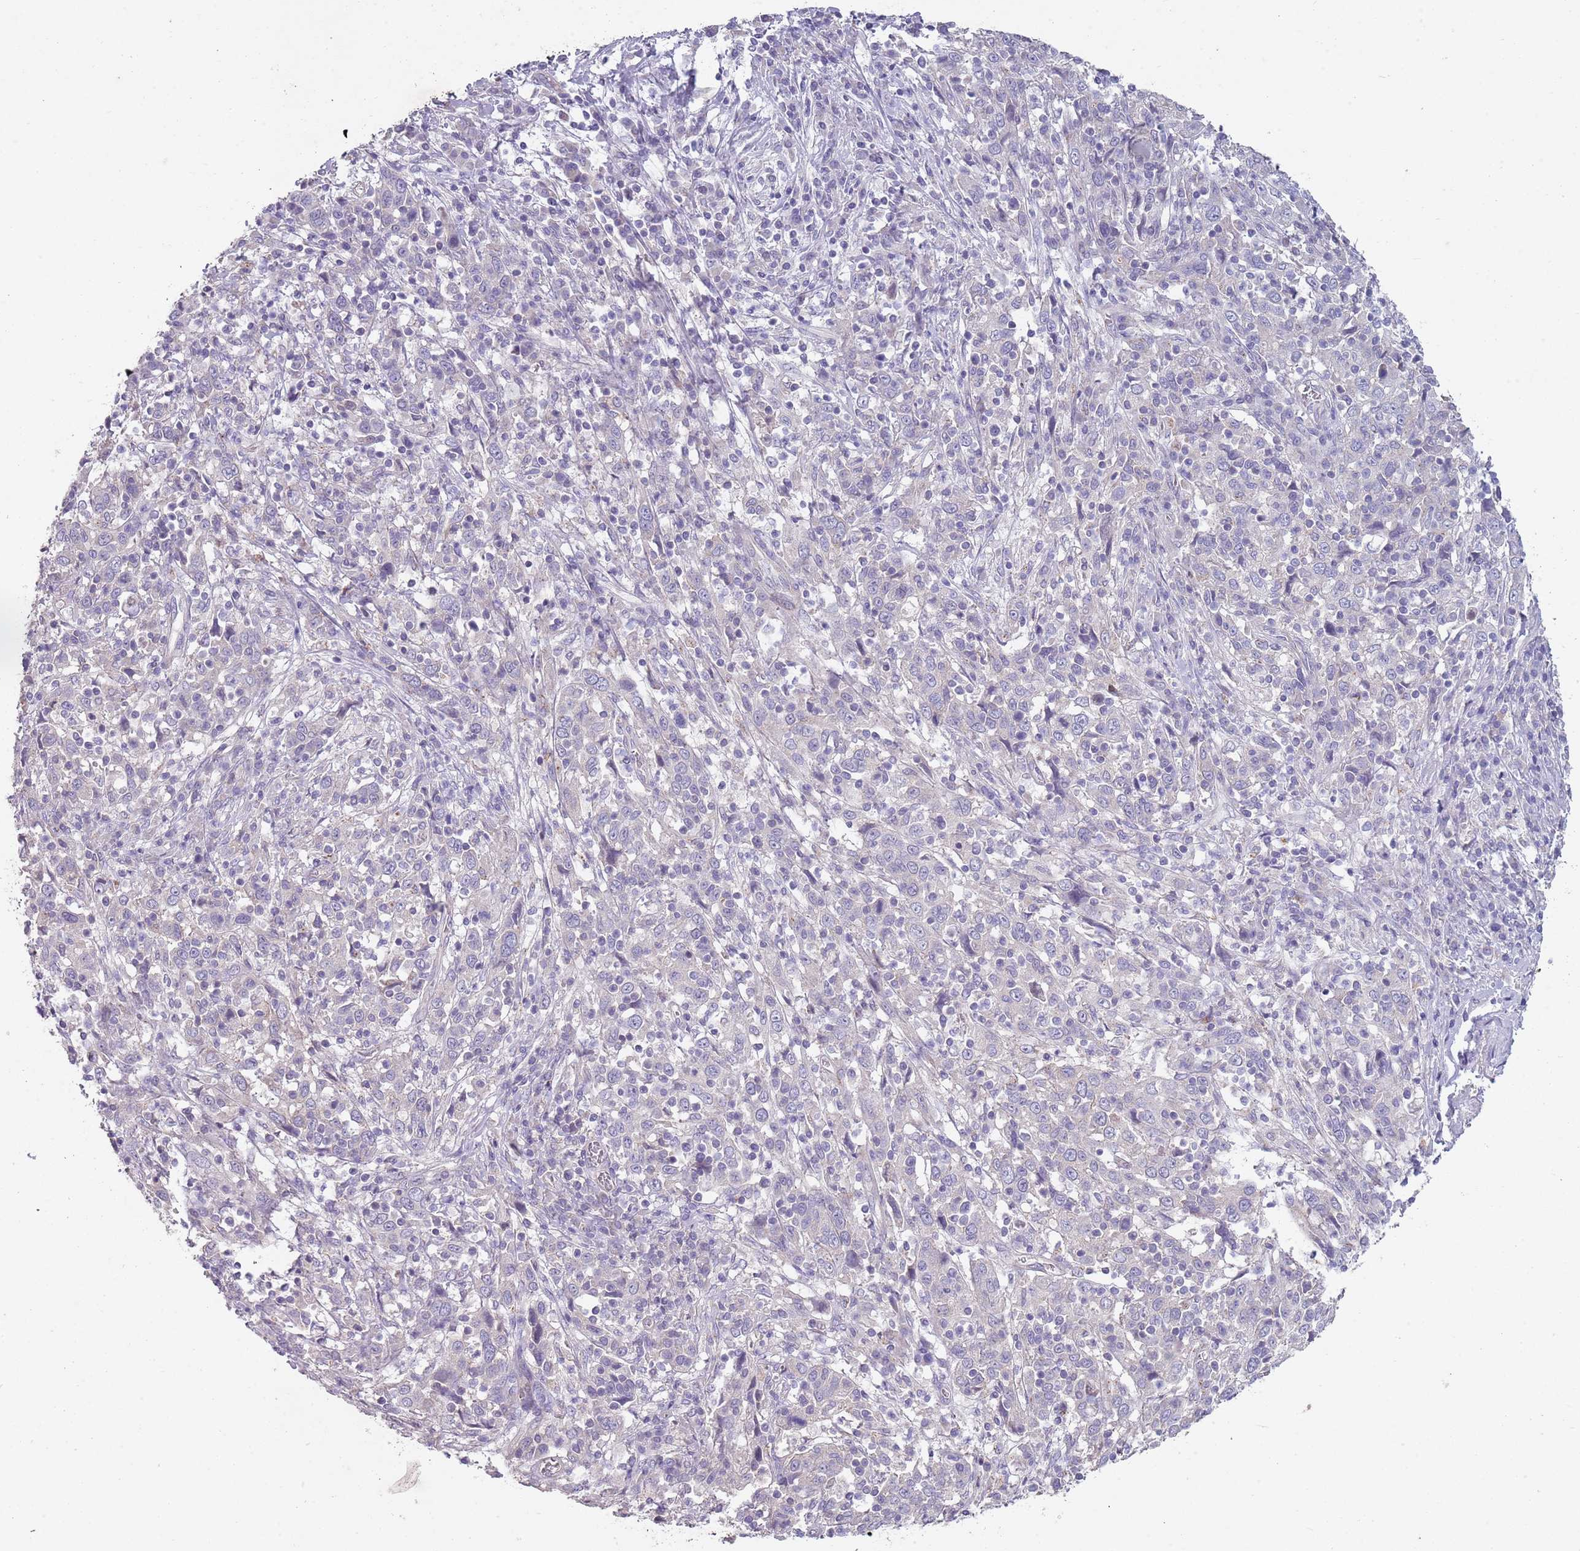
{"staining": {"intensity": "negative", "quantity": "none", "location": "none"}, "tissue": "cervical cancer", "cell_type": "Tumor cells", "image_type": "cancer", "snomed": [{"axis": "morphology", "description": "Squamous cell carcinoma, NOS"}, {"axis": "topography", "description": "Cervix"}], "caption": "Human squamous cell carcinoma (cervical) stained for a protein using immunohistochemistry (IHC) exhibits no staining in tumor cells.", "gene": "ZNF583", "patient": {"sex": "female", "age": 46}}